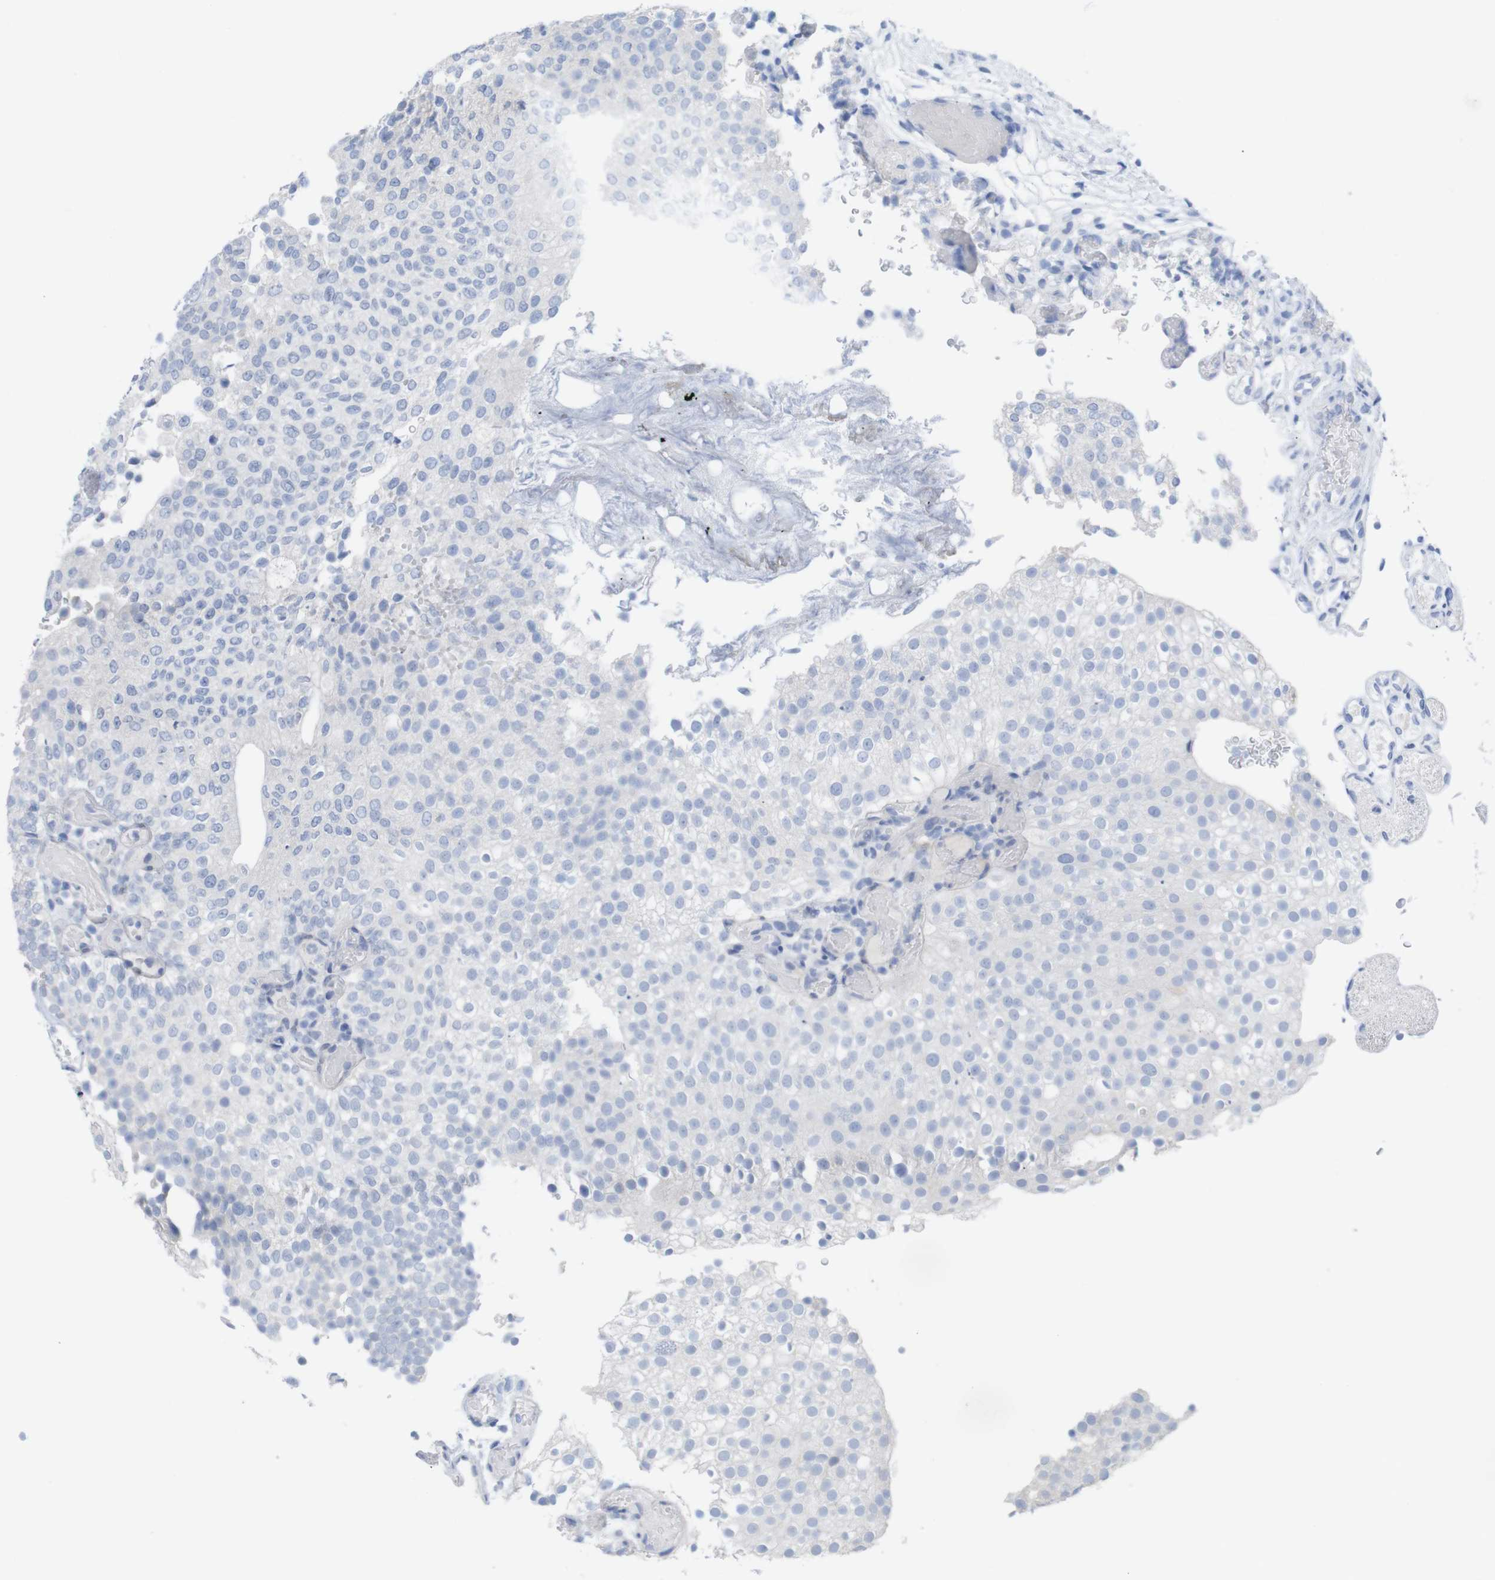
{"staining": {"intensity": "negative", "quantity": "none", "location": "none"}, "tissue": "urothelial cancer", "cell_type": "Tumor cells", "image_type": "cancer", "snomed": [{"axis": "morphology", "description": "Urothelial carcinoma, Low grade"}, {"axis": "topography", "description": "Urinary bladder"}], "caption": "The photomicrograph exhibits no staining of tumor cells in low-grade urothelial carcinoma.", "gene": "PNMA1", "patient": {"sex": "male", "age": 78}}